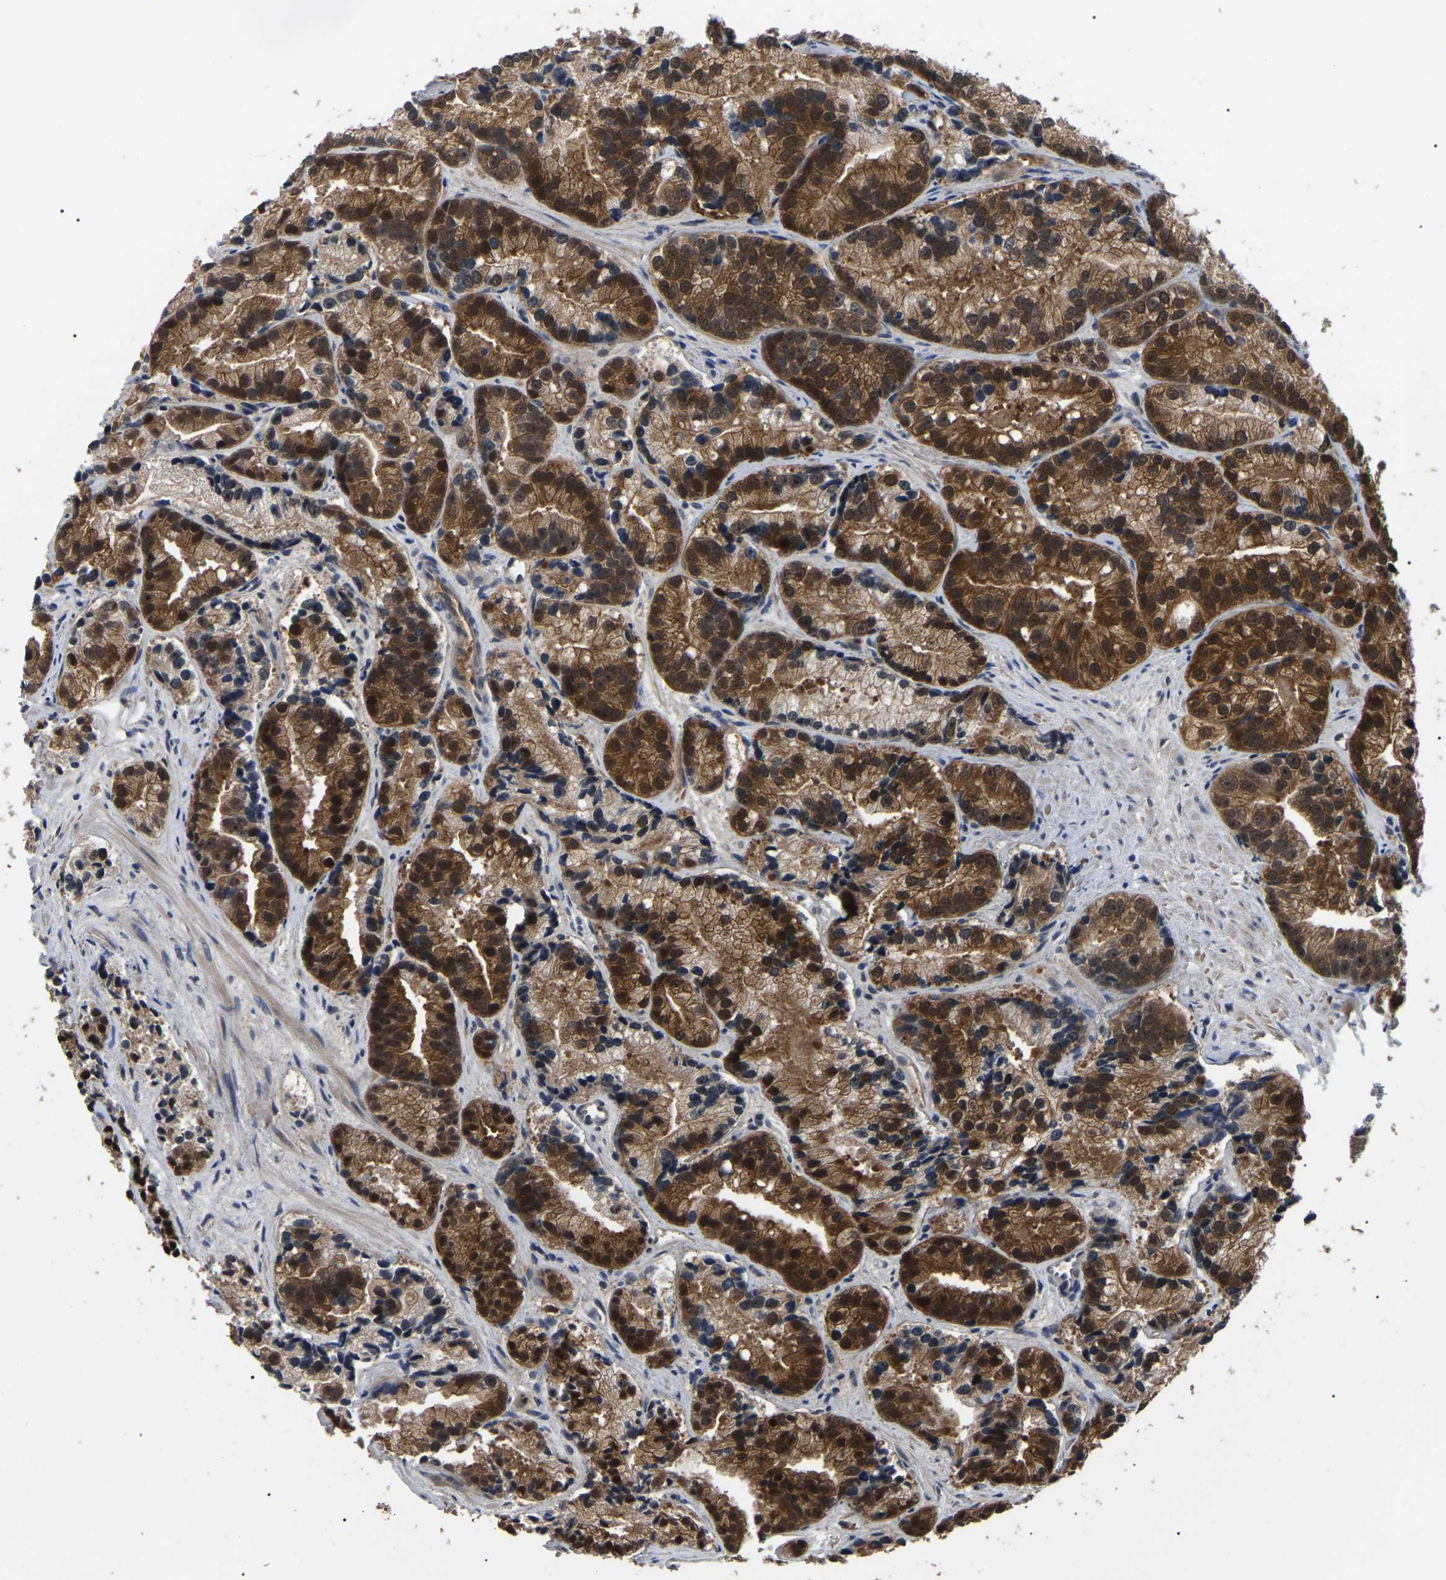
{"staining": {"intensity": "strong", "quantity": ">75%", "location": "cytoplasmic/membranous,nuclear"}, "tissue": "prostate cancer", "cell_type": "Tumor cells", "image_type": "cancer", "snomed": [{"axis": "morphology", "description": "Adenocarcinoma, Low grade"}, {"axis": "topography", "description": "Prostate"}], "caption": "Prostate cancer (adenocarcinoma (low-grade)) stained with DAB (3,3'-diaminobenzidine) immunohistochemistry (IHC) shows high levels of strong cytoplasmic/membranous and nuclear staining in approximately >75% of tumor cells.", "gene": "PPM1E", "patient": {"sex": "male", "age": 89}}